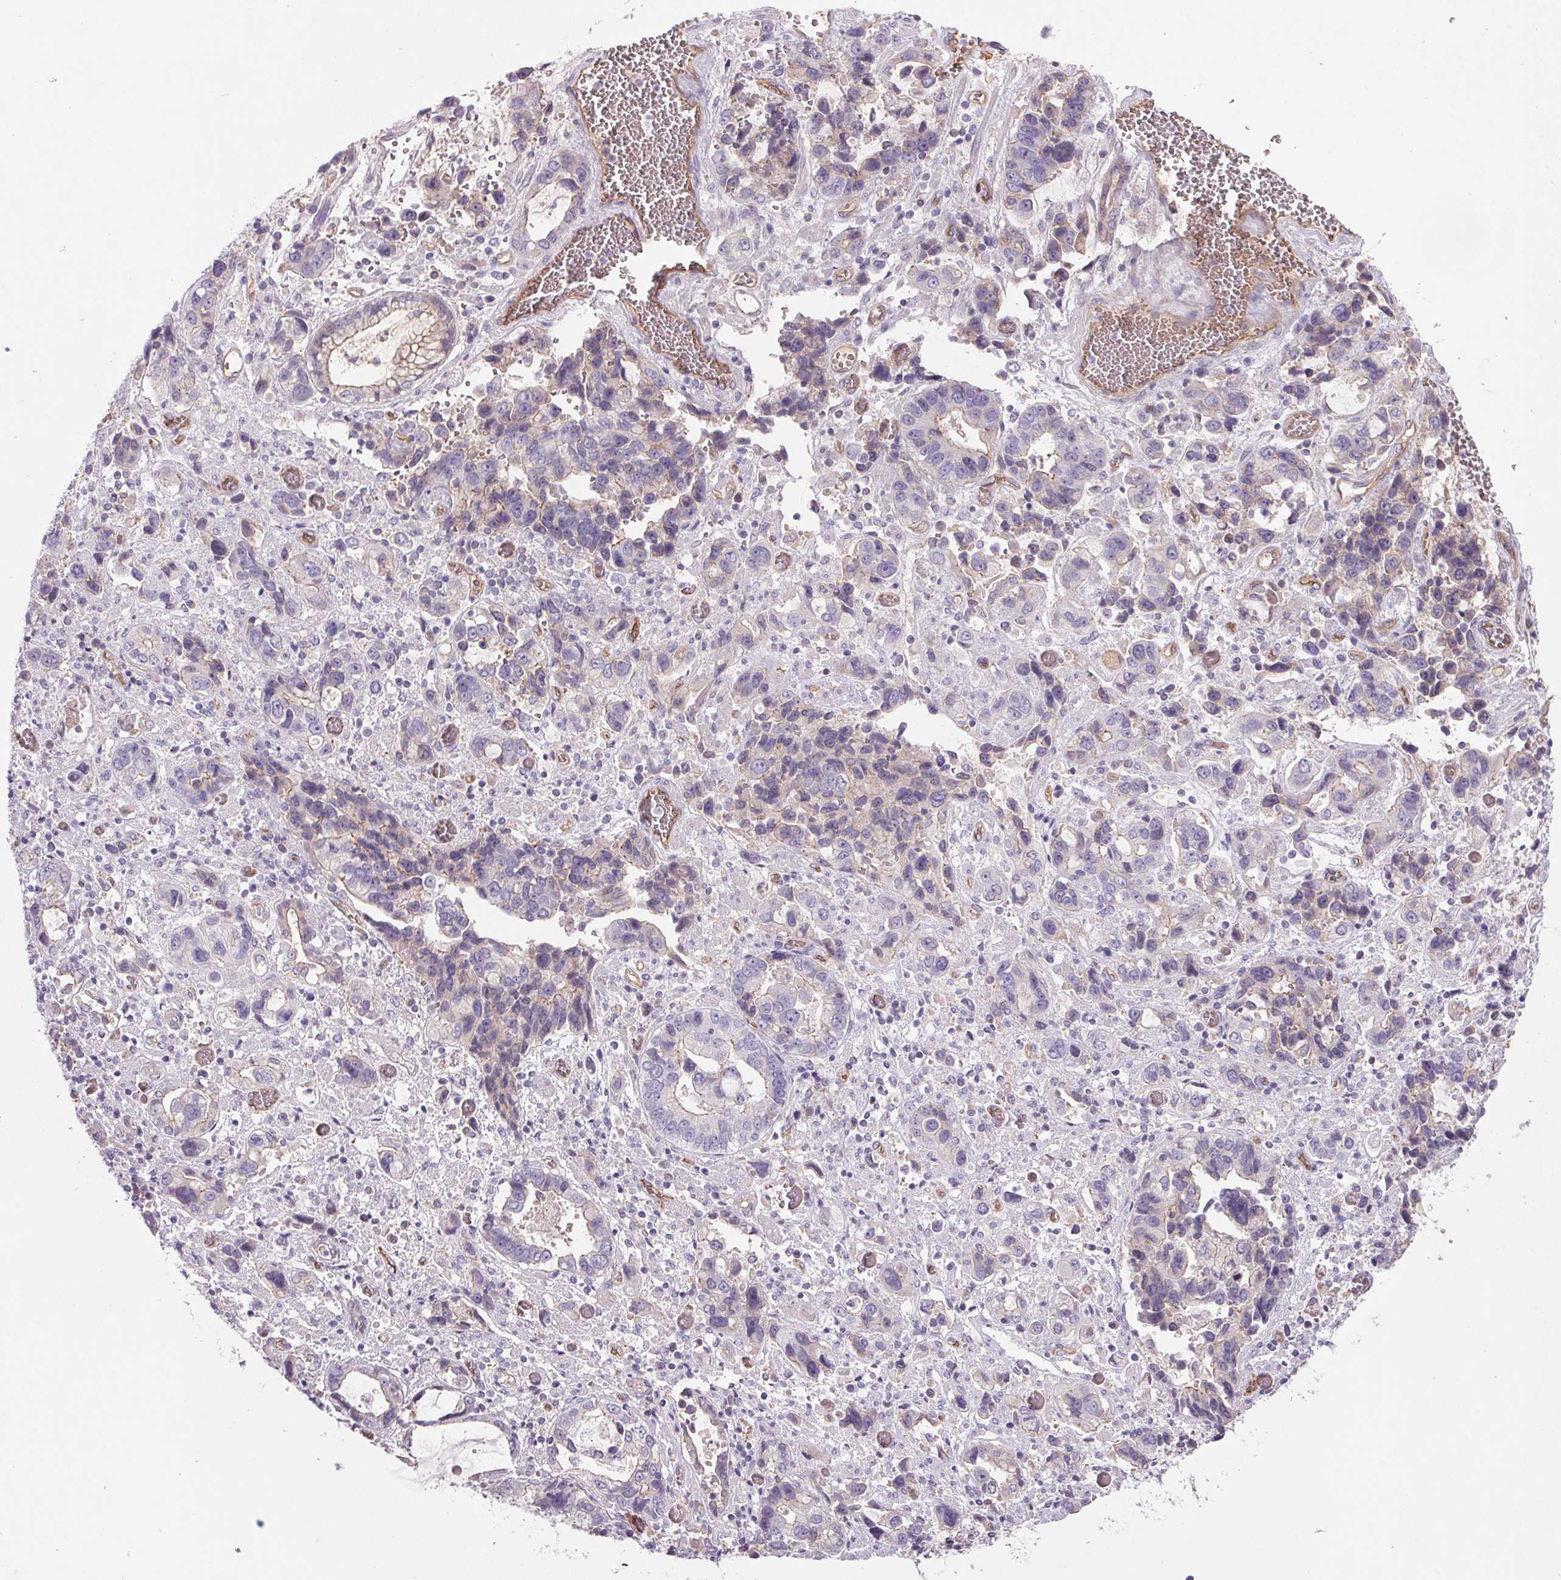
{"staining": {"intensity": "negative", "quantity": "none", "location": "none"}, "tissue": "stomach cancer", "cell_type": "Tumor cells", "image_type": "cancer", "snomed": [{"axis": "morphology", "description": "Adenocarcinoma, NOS"}, {"axis": "topography", "description": "Stomach, upper"}], "caption": "DAB (3,3'-diaminobenzidine) immunohistochemical staining of stomach adenocarcinoma exhibits no significant expression in tumor cells. Nuclei are stained in blue.", "gene": "APOC4", "patient": {"sex": "female", "age": 81}}